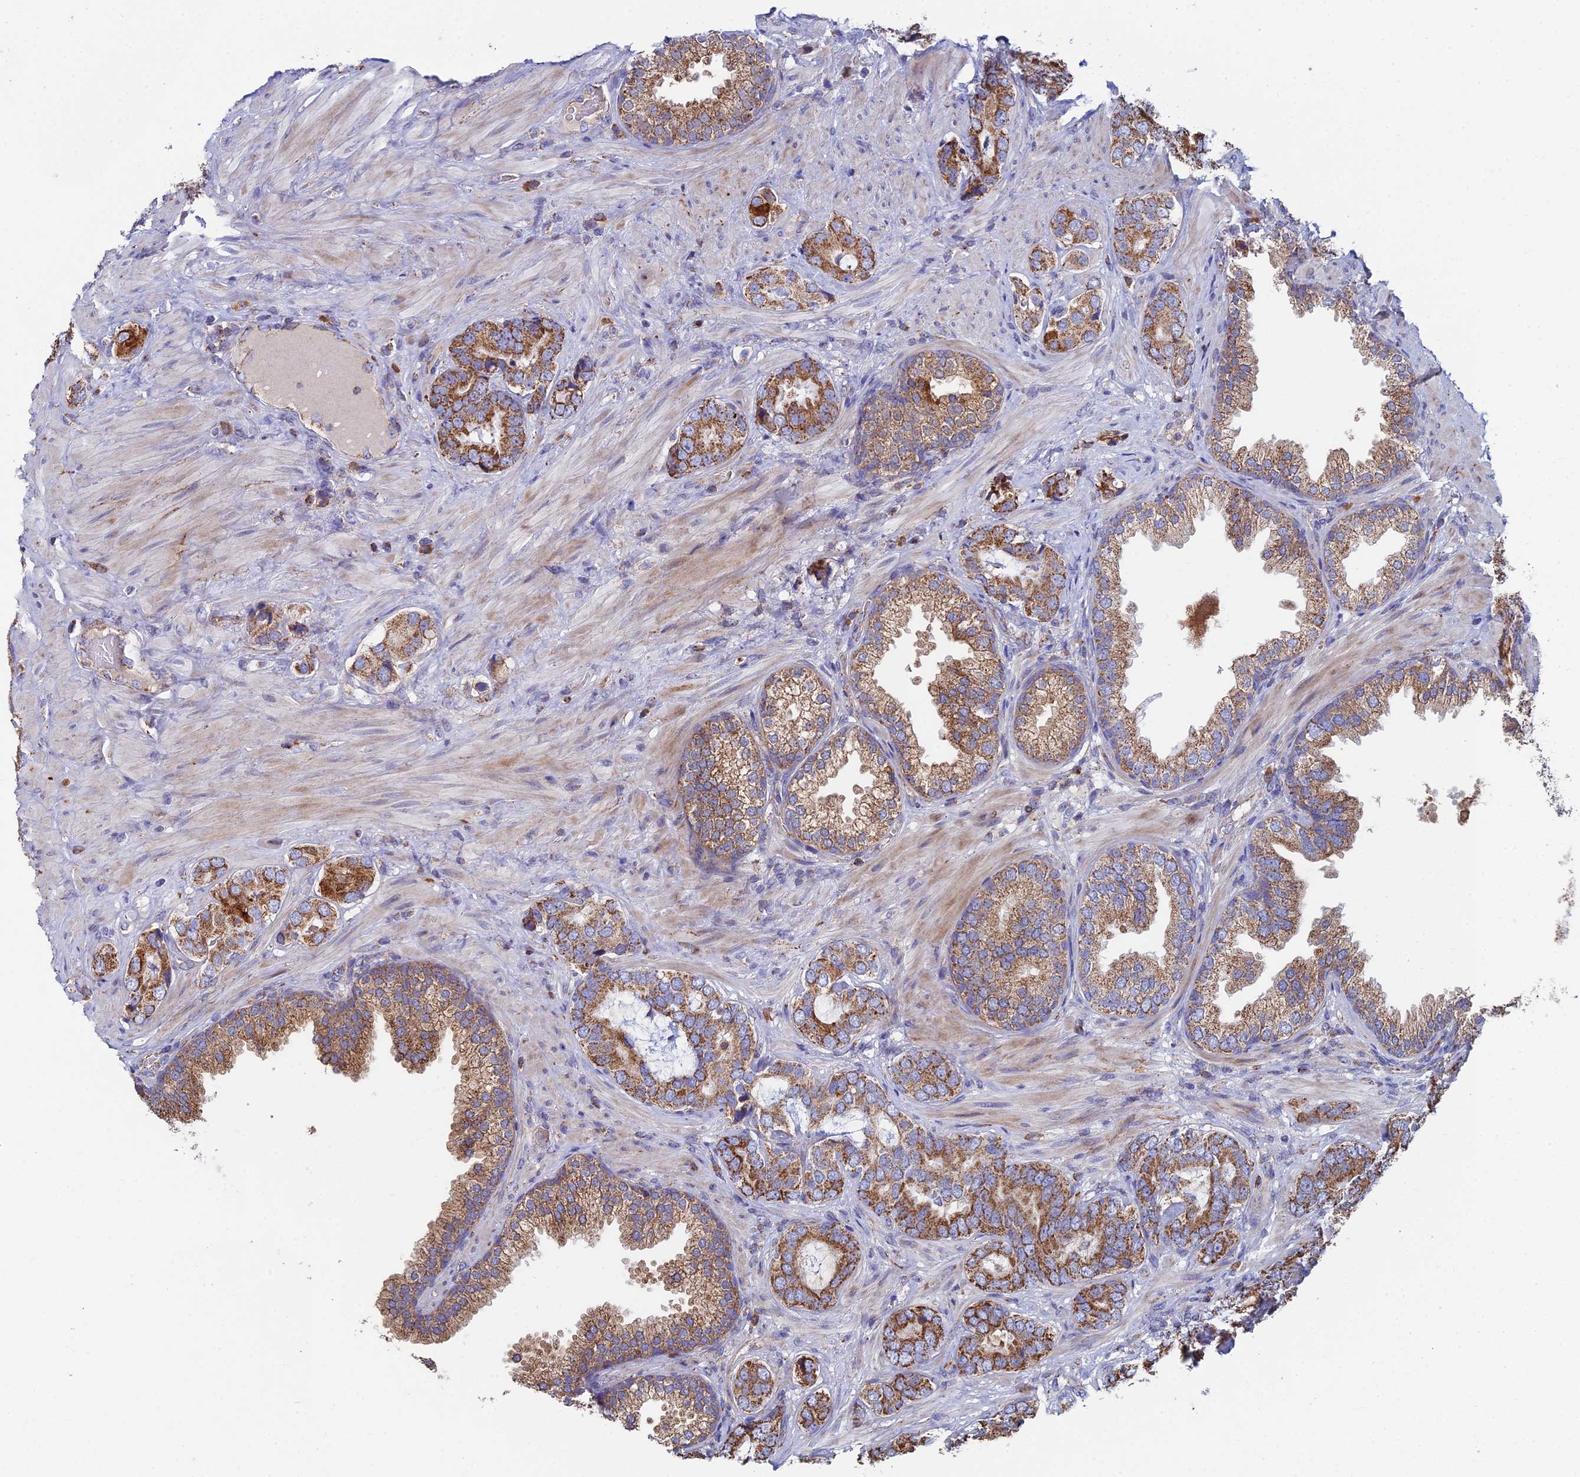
{"staining": {"intensity": "moderate", "quantity": ">75%", "location": "cytoplasmic/membranous"}, "tissue": "prostate cancer", "cell_type": "Tumor cells", "image_type": "cancer", "snomed": [{"axis": "morphology", "description": "Adenocarcinoma, High grade"}, {"axis": "topography", "description": "Prostate"}], "caption": "The photomicrograph exhibits immunohistochemical staining of prostate high-grade adenocarcinoma. There is moderate cytoplasmic/membranous positivity is identified in about >75% of tumor cells.", "gene": "SPOCK2", "patient": {"sex": "male", "age": 71}}